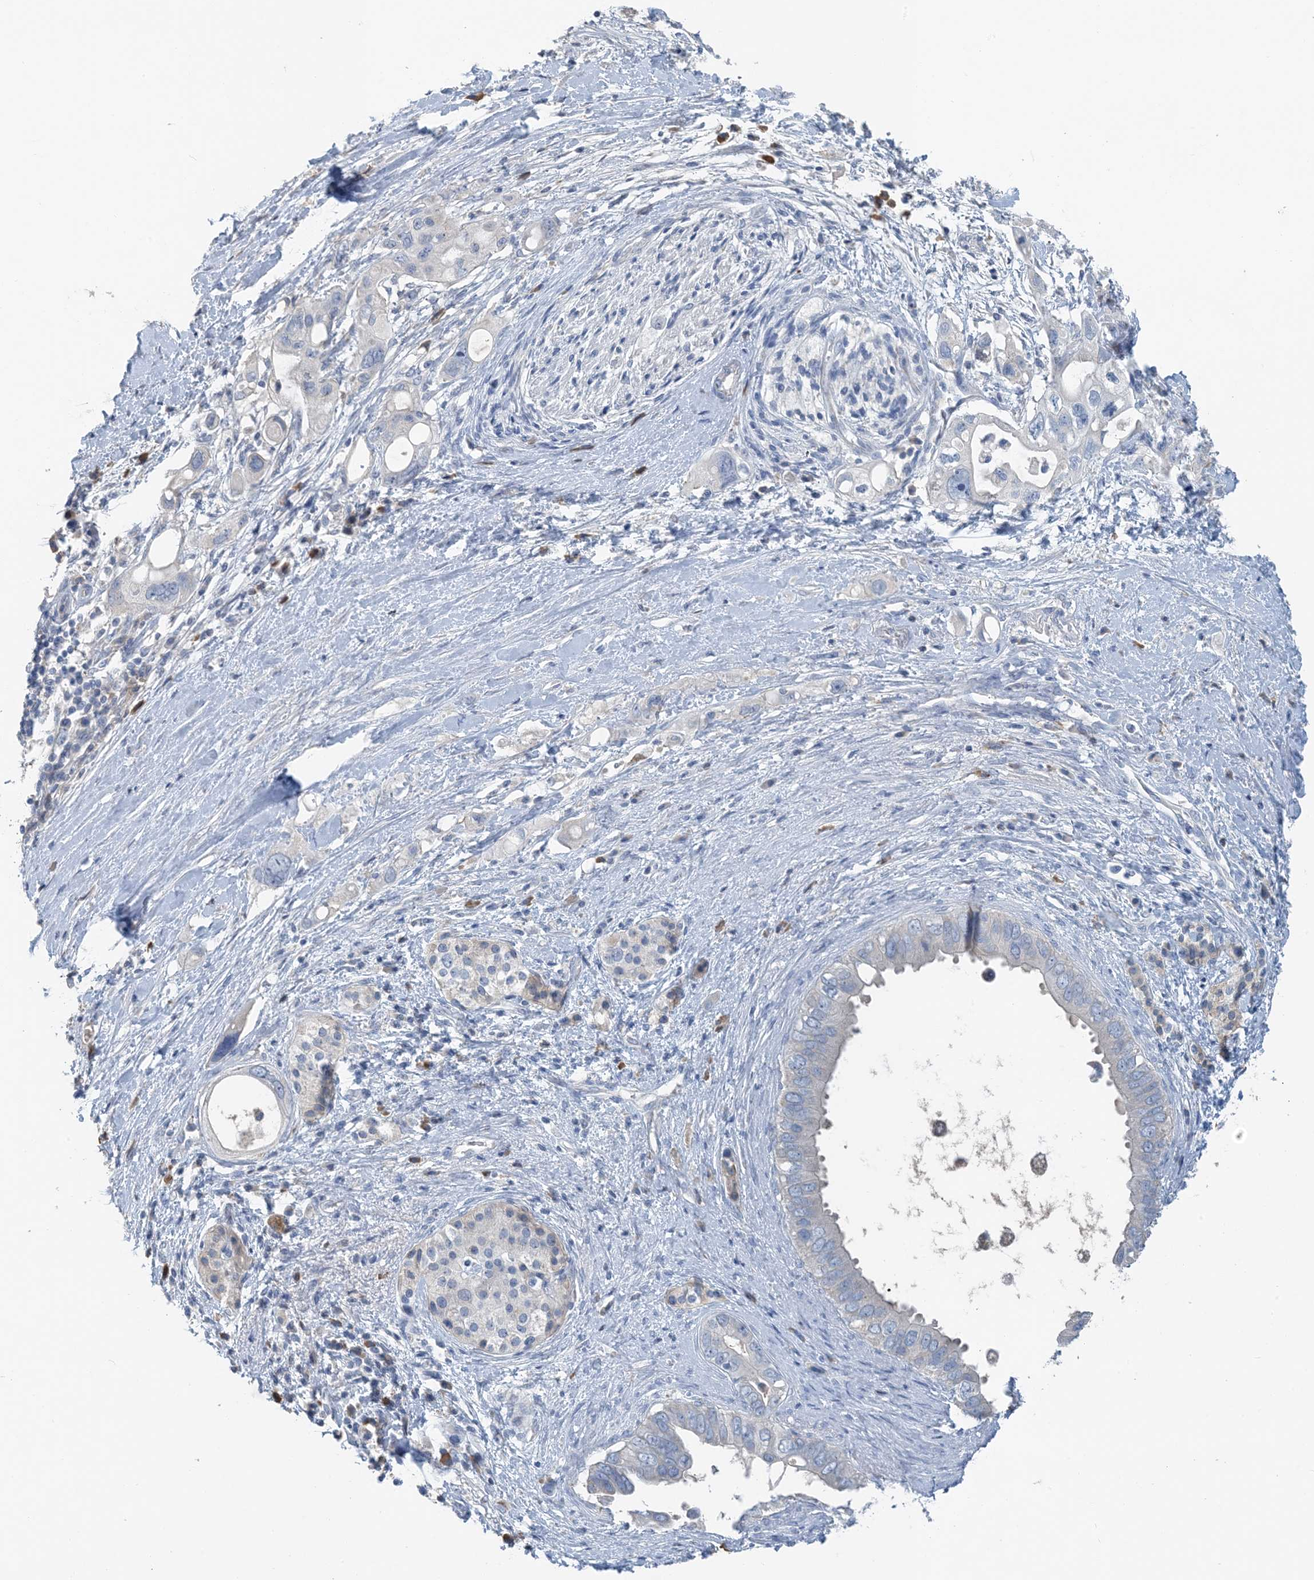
{"staining": {"intensity": "negative", "quantity": "none", "location": "none"}, "tissue": "pancreatic cancer", "cell_type": "Tumor cells", "image_type": "cancer", "snomed": [{"axis": "morphology", "description": "Adenocarcinoma, NOS"}, {"axis": "topography", "description": "Pancreas"}], "caption": "A high-resolution histopathology image shows immunohistochemistry (IHC) staining of pancreatic cancer, which demonstrates no significant staining in tumor cells.", "gene": "CTRL", "patient": {"sex": "female", "age": 56}}